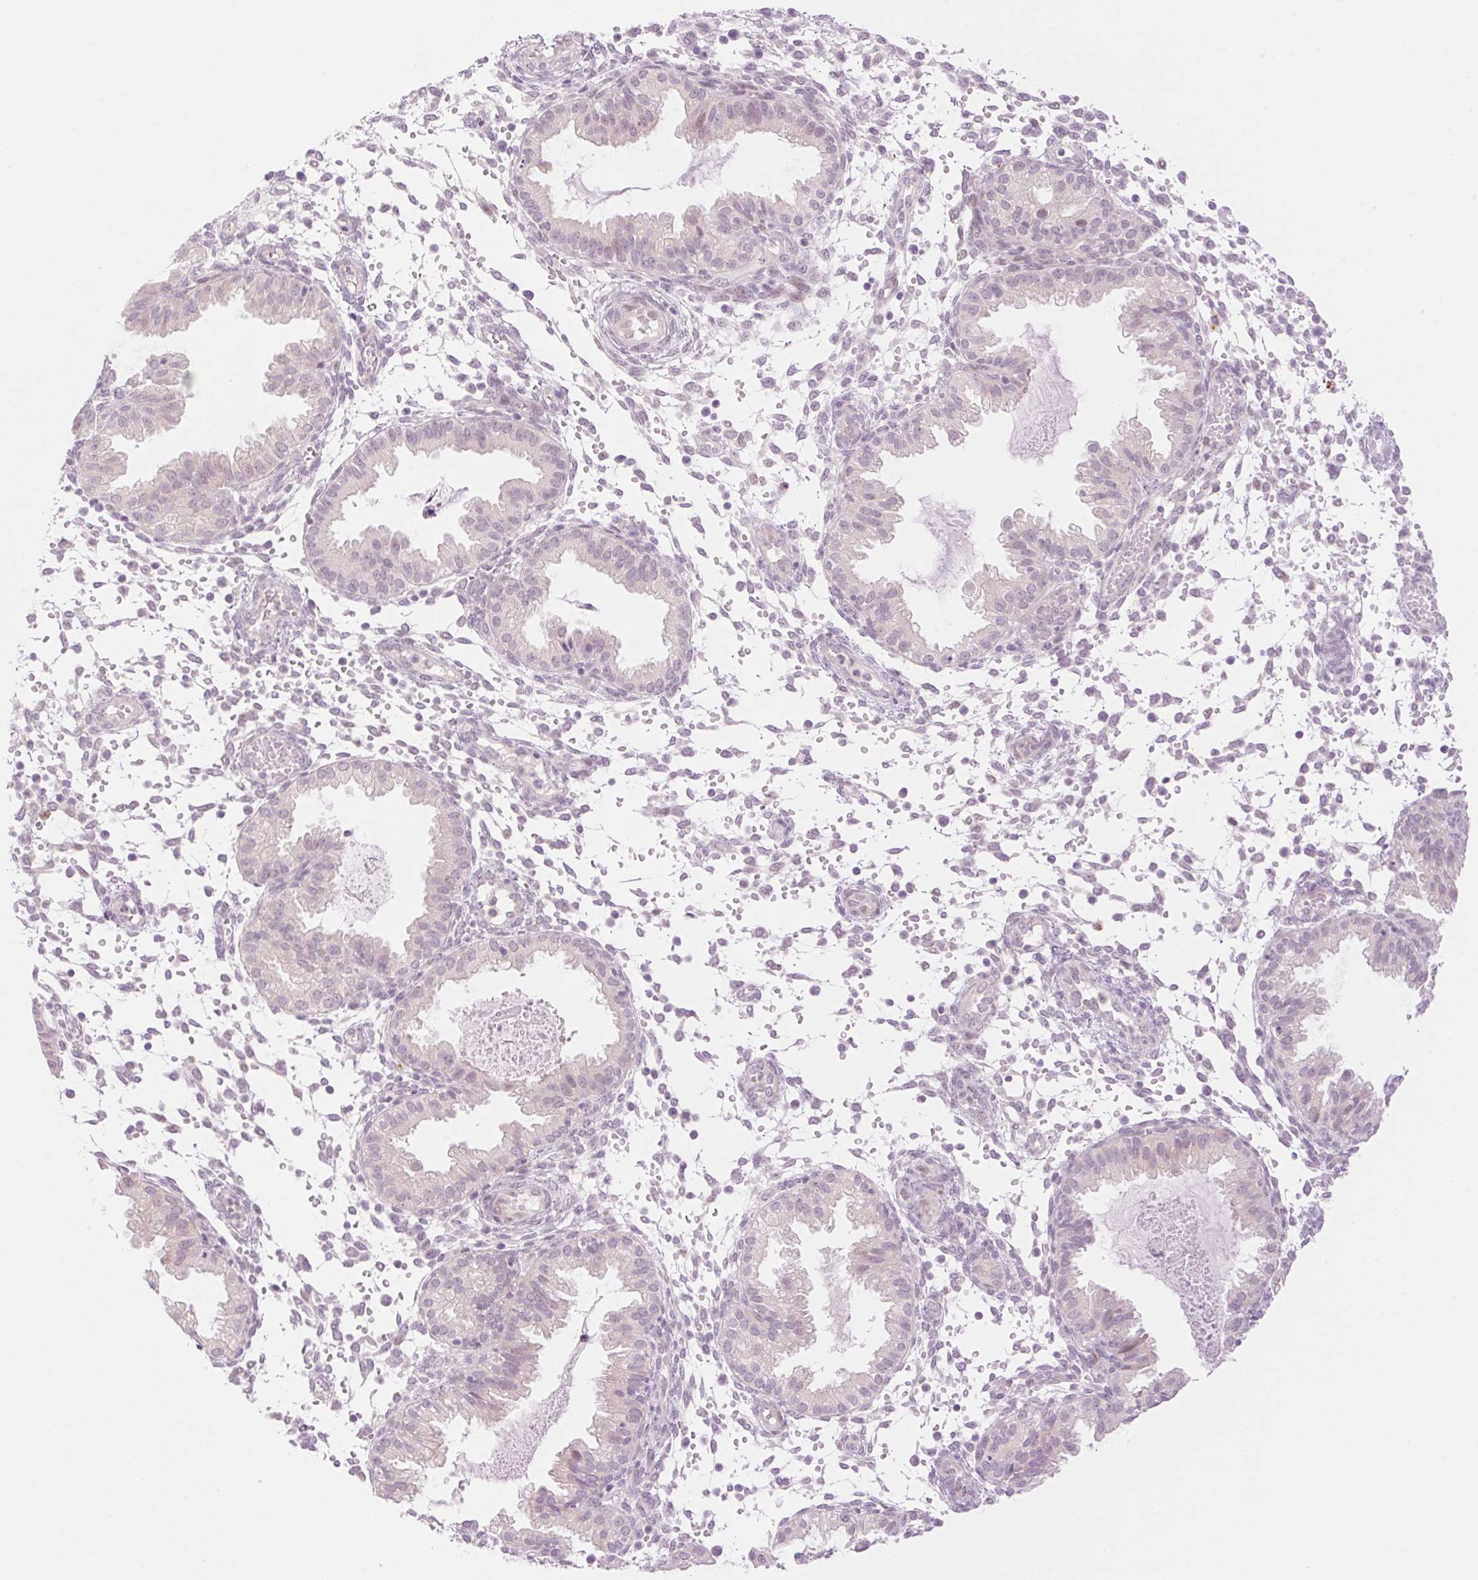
{"staining": {"intensity": "negative", "quantity": "none", "location": "none"}, "tissue": "endometrium", "cell_type": "Cells in endometrial stroma", "image_type": "normal", "snomed": [{"axis": "morphology", "description": "Normal tissue, NOS"}, {"axis": "topography", "description": "Endometrium"}], "caption": "Immunohistochemical staining of unremarkable endometrium demonstrates no significant expression in cells in endometrial stroma. (DAB immunohistochemistry (IHC) with hematoxylin counter stain).", "gene": "SPRYD4", "patient": {"sex": "female", "age": 33}}